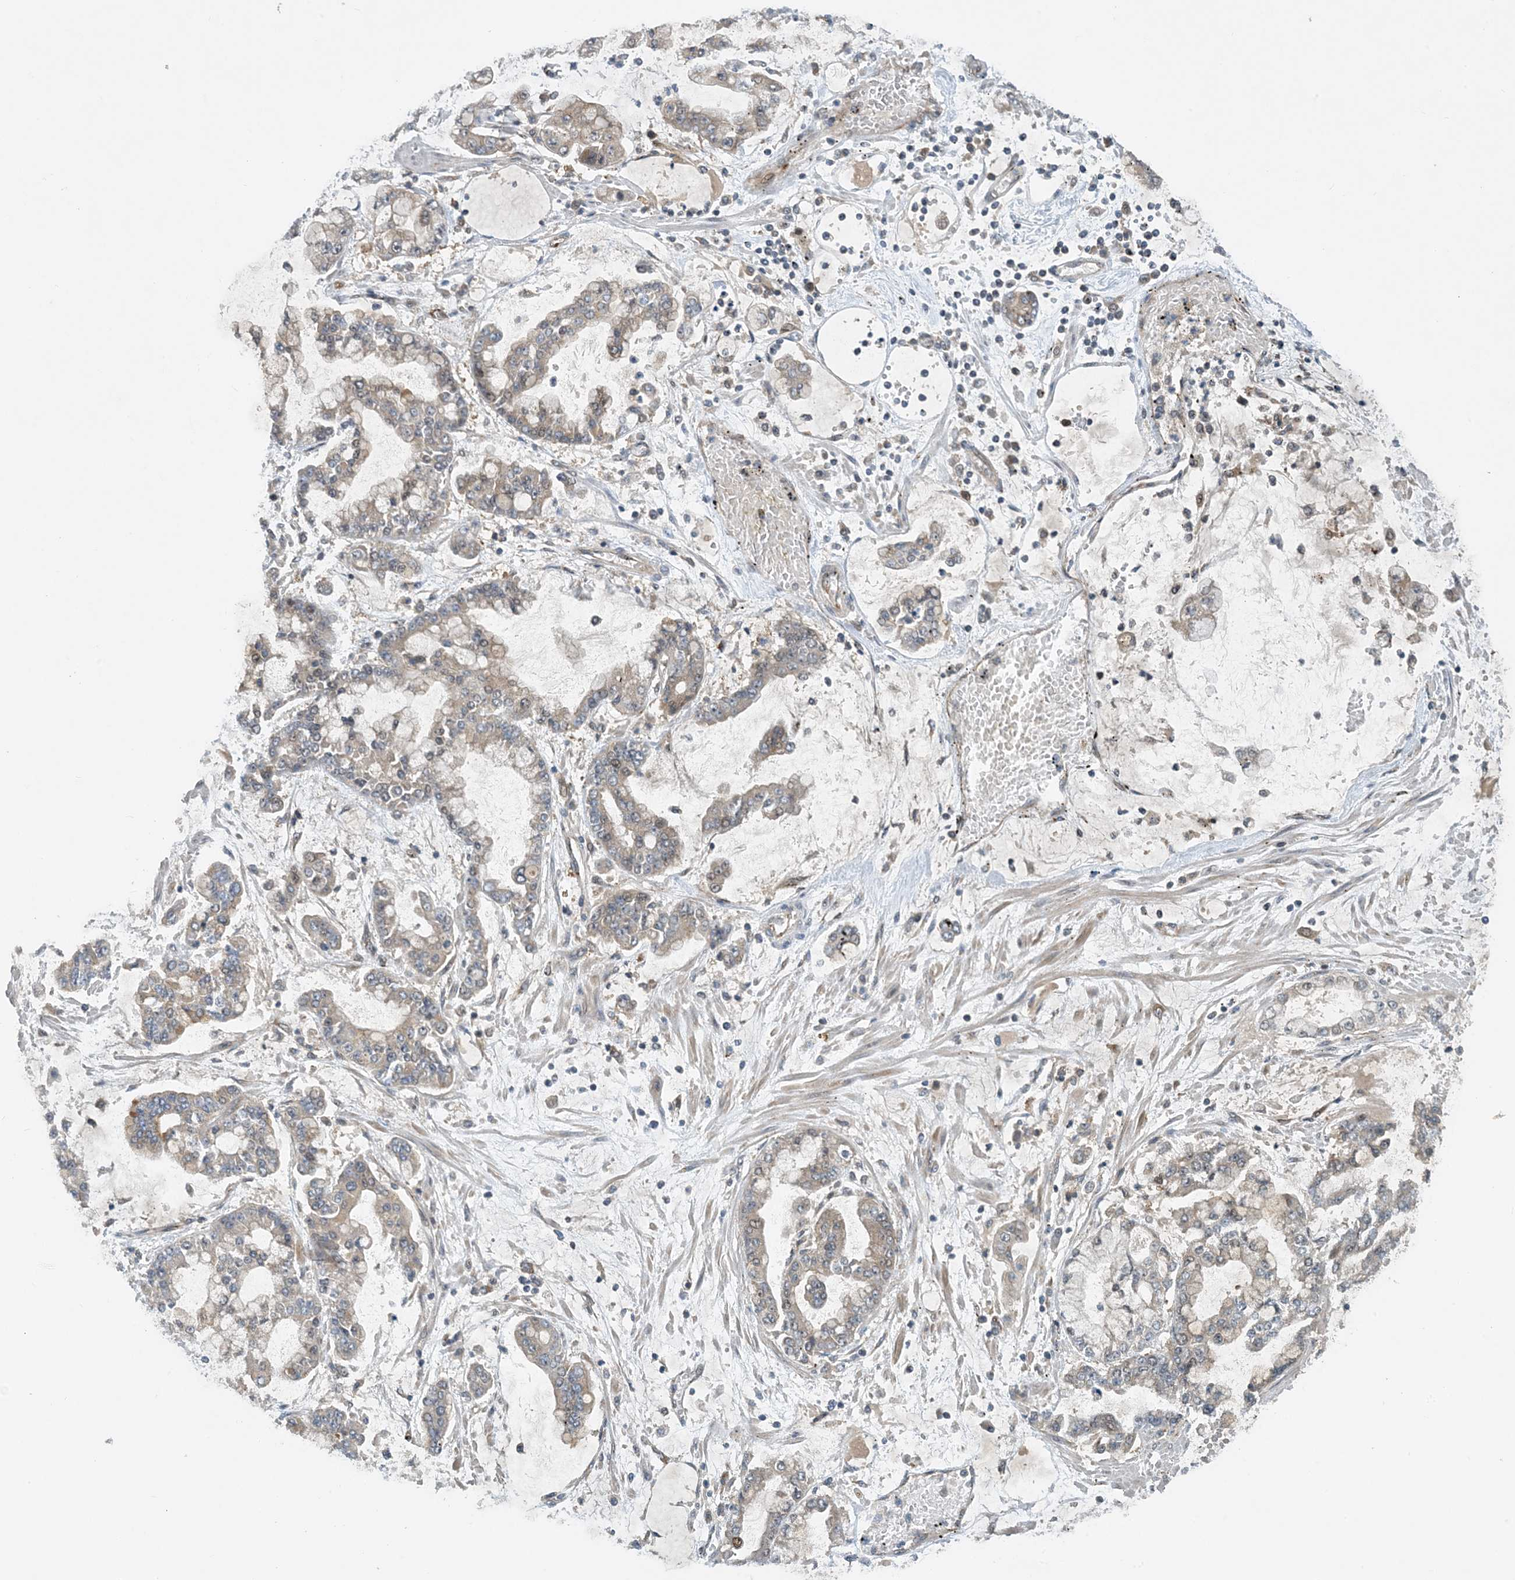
{"staining": {"intensity": "weak", "quantity": "<25%", "location": "cytoplasmic/membranous"}, "tissue": "stomach cancer", "cell_type": "Tumor cells", "image_type": "cancer", "snomed": [{"axis": "morphology", "description": "Normal tissue, NOS"}, {"axis": "morphology", "description": "Adenocarcinoma, NOS"}, {"axis": "topography", "description": "Stomach, upper"}, {"axis": "topography", "description": "Stomach"}], "caption": "Immunohistochemistry (IHC) micrograph of neoplastic tissue: human stomach cancer stained with DAB exhibits no significant protein staining in tumor cells.", "gene": "TINAG", "patient": {"sex": "male", "age": 76}}